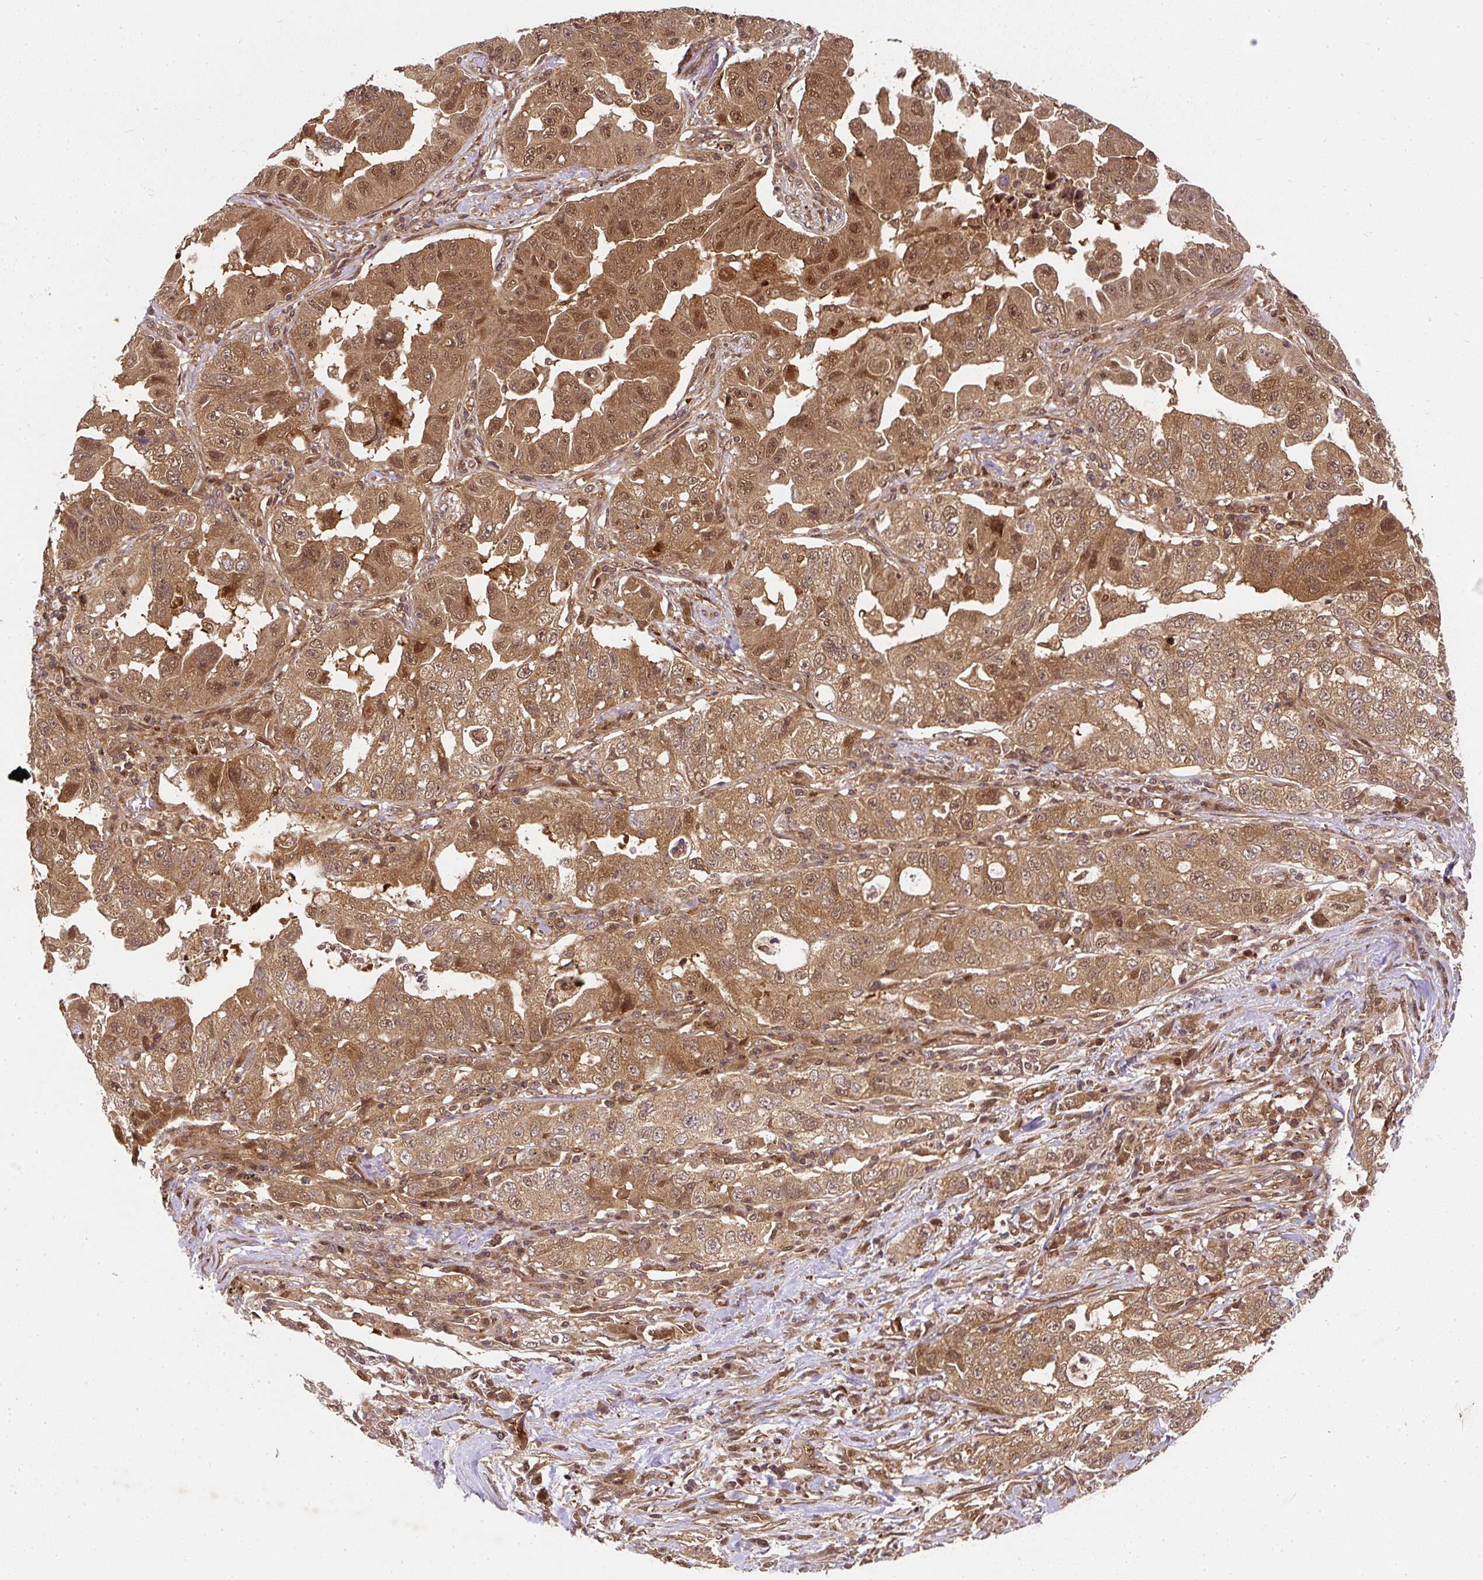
{"staining": {"intensity": "moderate", "quantity": ">75%", "location": "cytoplasmic/membranous,nuclear"}, "tissue": "lung cancer", "cell_type": "Tumor cells", "image_type": "cancer", "snomed": [{"axis": "morphology", "description": "Adenocarcinoma, NOS"}, {"axis": "topography", "description": "Lung"}], "caption": "Immunohistochemistry (IHC) micrograph of adenocarcinoma (lung) stained for a protein (brown), which demonstrates medium levels of moderate cytoplasmic/membranous and nuclear expression in about >75% of tumor cells.", "gene": "PSMD1", "patient": {"sex": "female", "age": 51}}